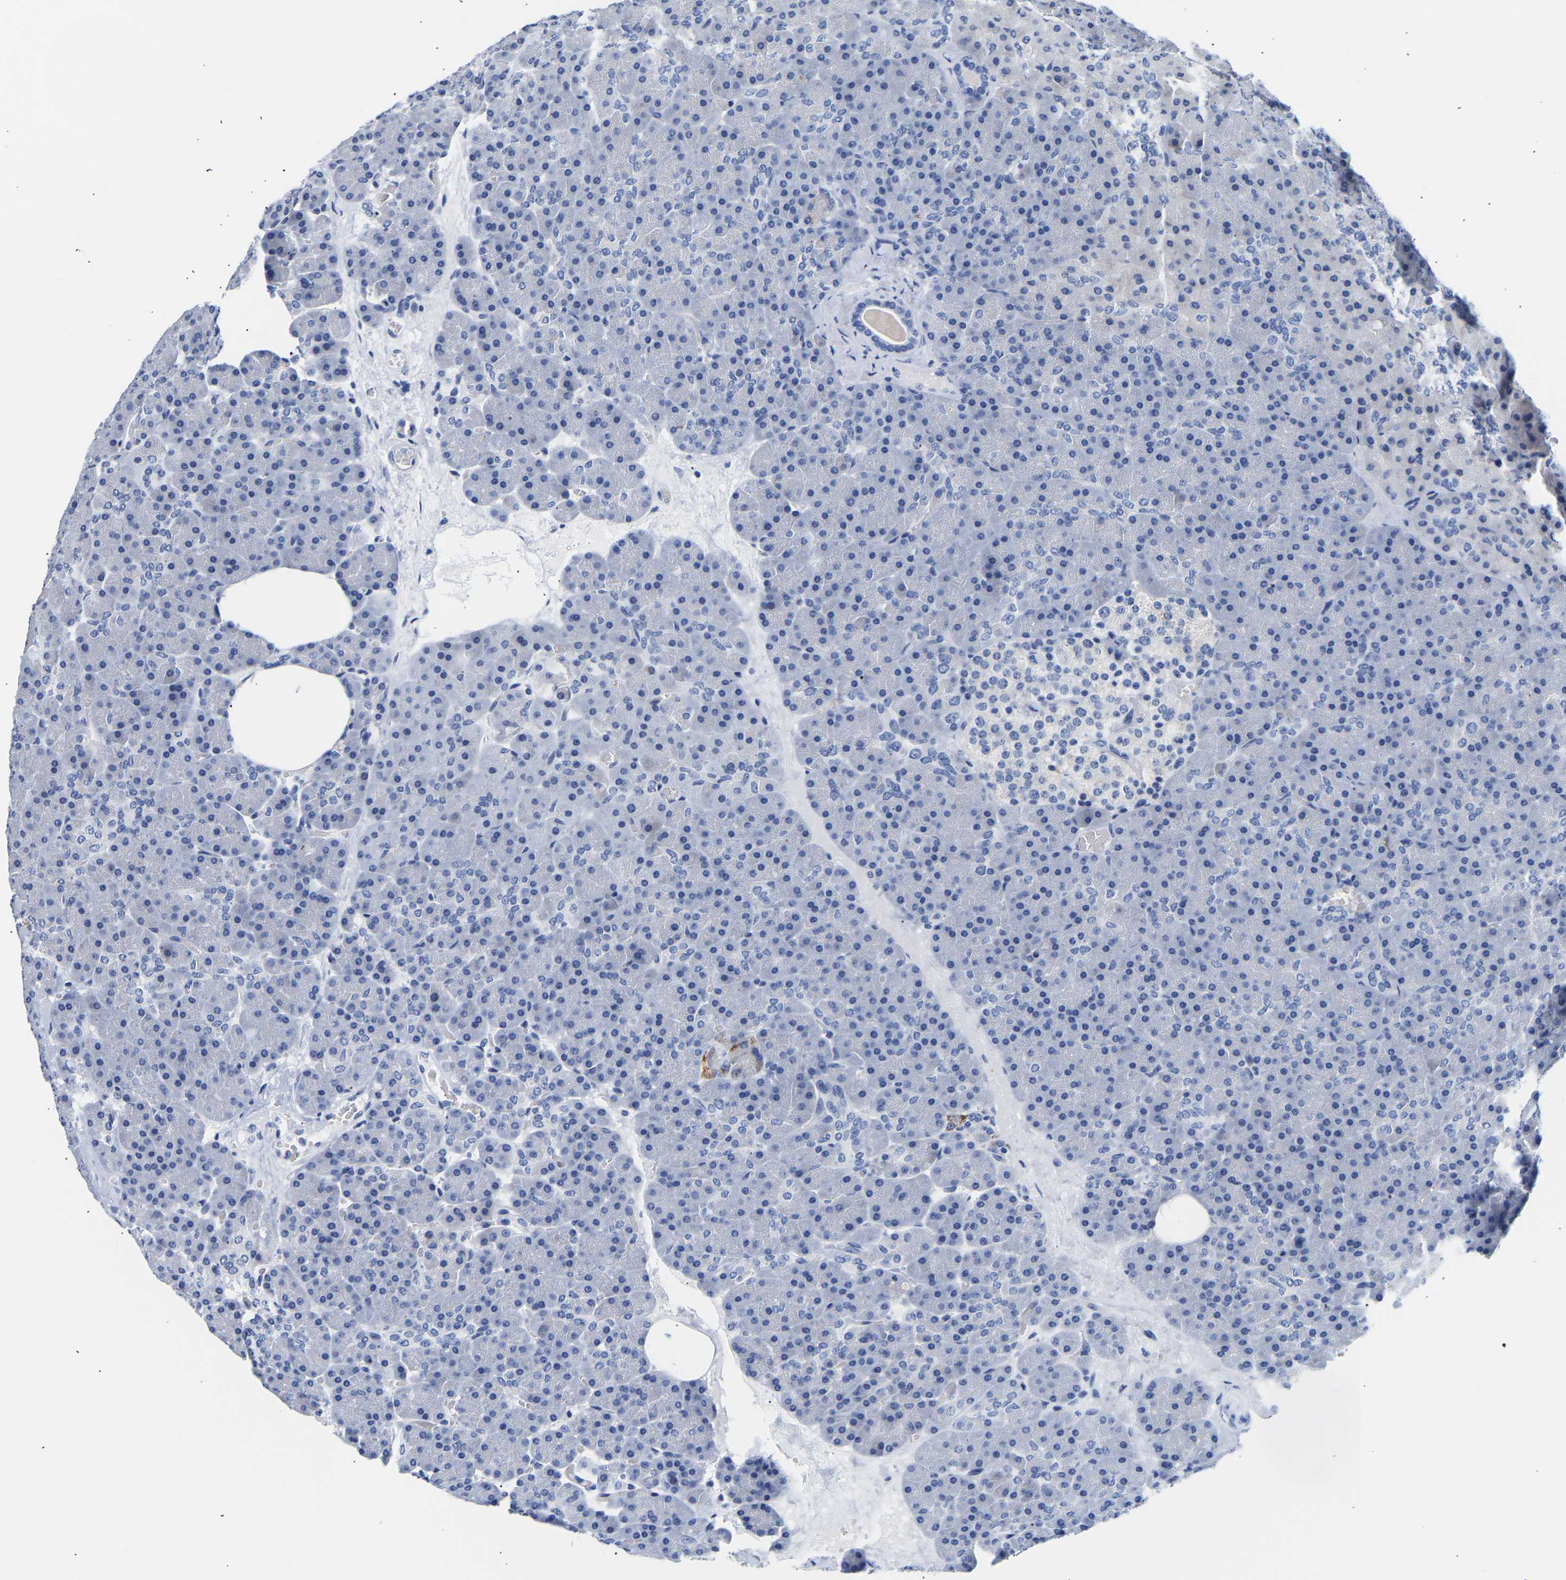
{"staining": {"intensity": "negative", "quantity": "none", "location": "none"}, "tissue": "pancreas", "cell_type": "Exocrine glandular cells", "image_type": "normal", "snomed": [{"axis": "morphology", "description": "Normal tissue, NOS"}, {"axis": "morphology", "description": "Carcinoid, malignant, NOS"}, {"axis": "topography", "description": "Pancreas"}], "caption": "High magnification brightfield microscopy of normal pancreas stained with DAB (brown) and counterstained with hematoxylin (blue): exocrine glandular cells show no significant positivity.", "gene": "SPINK2", "patient": {"sex": "female", "age": 35}}